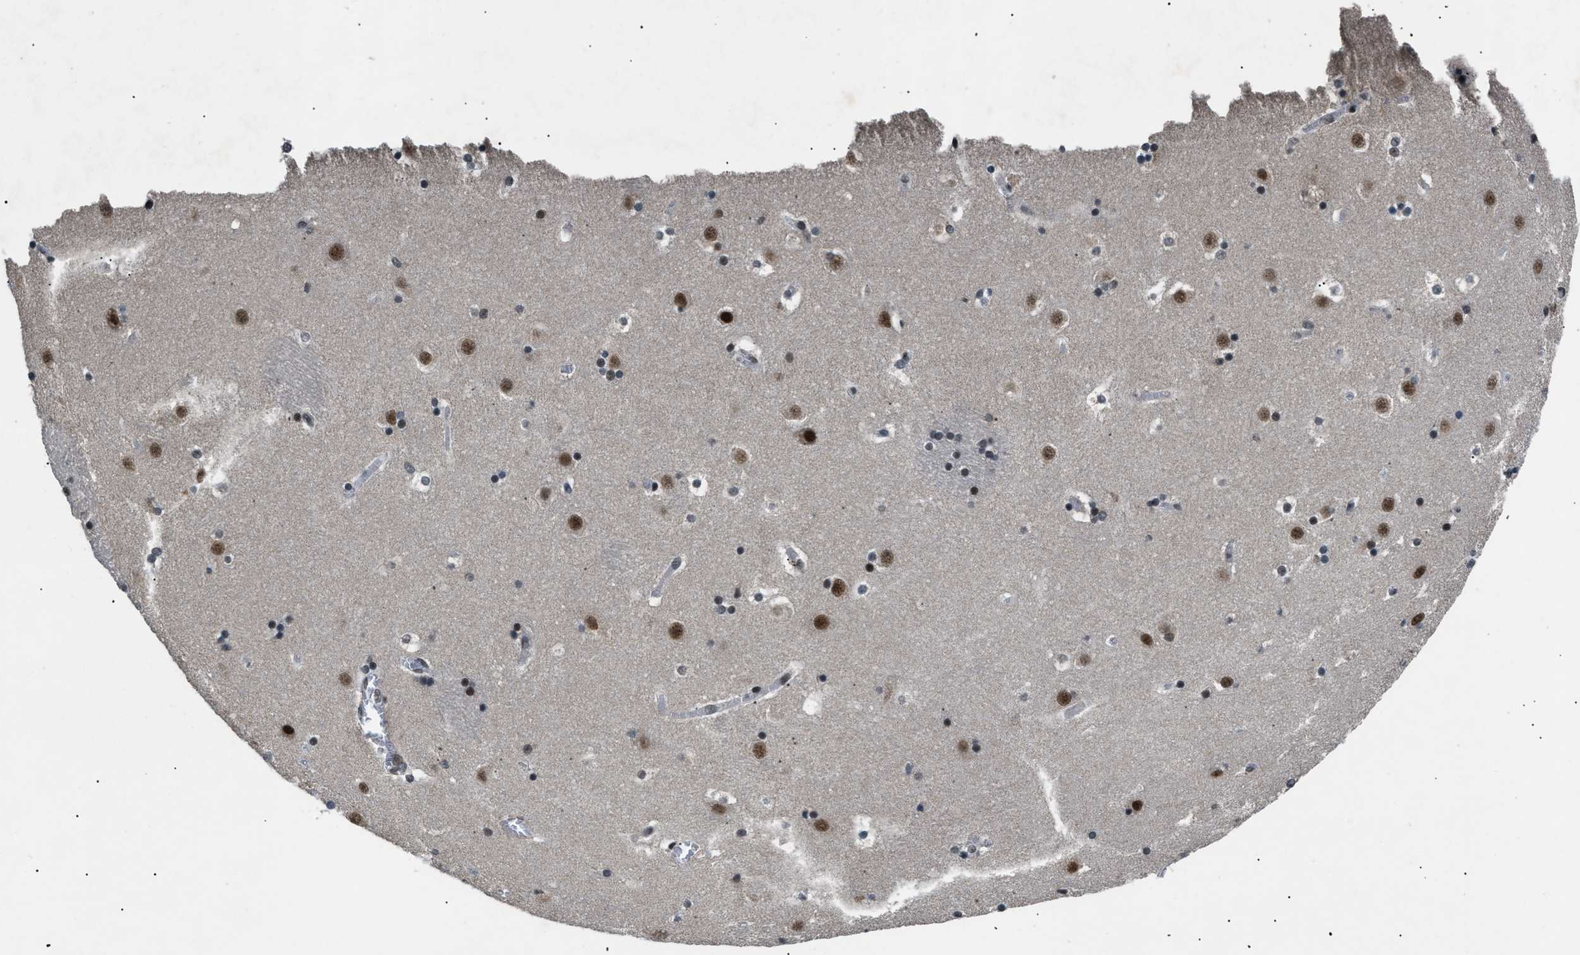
{"staining": {"intensity": "weak", "quantity": "25%-75%", "location": "nuclear"}, "tissue": "caudate", "cell_type": "Glial cells", "image_type": "normal", "snomed": [{"axis": "morphology", "description": "Normal tissue, NOS"}, {"axis": "topography", "description": "Lateral ventricle wall"}], "caption": "Benign caudate demonstrates weak nuclear positivity in approximately 25%-75% of glial cells.", "gene": "RBM5", "patient": {"sex": "male", "age": 45}}